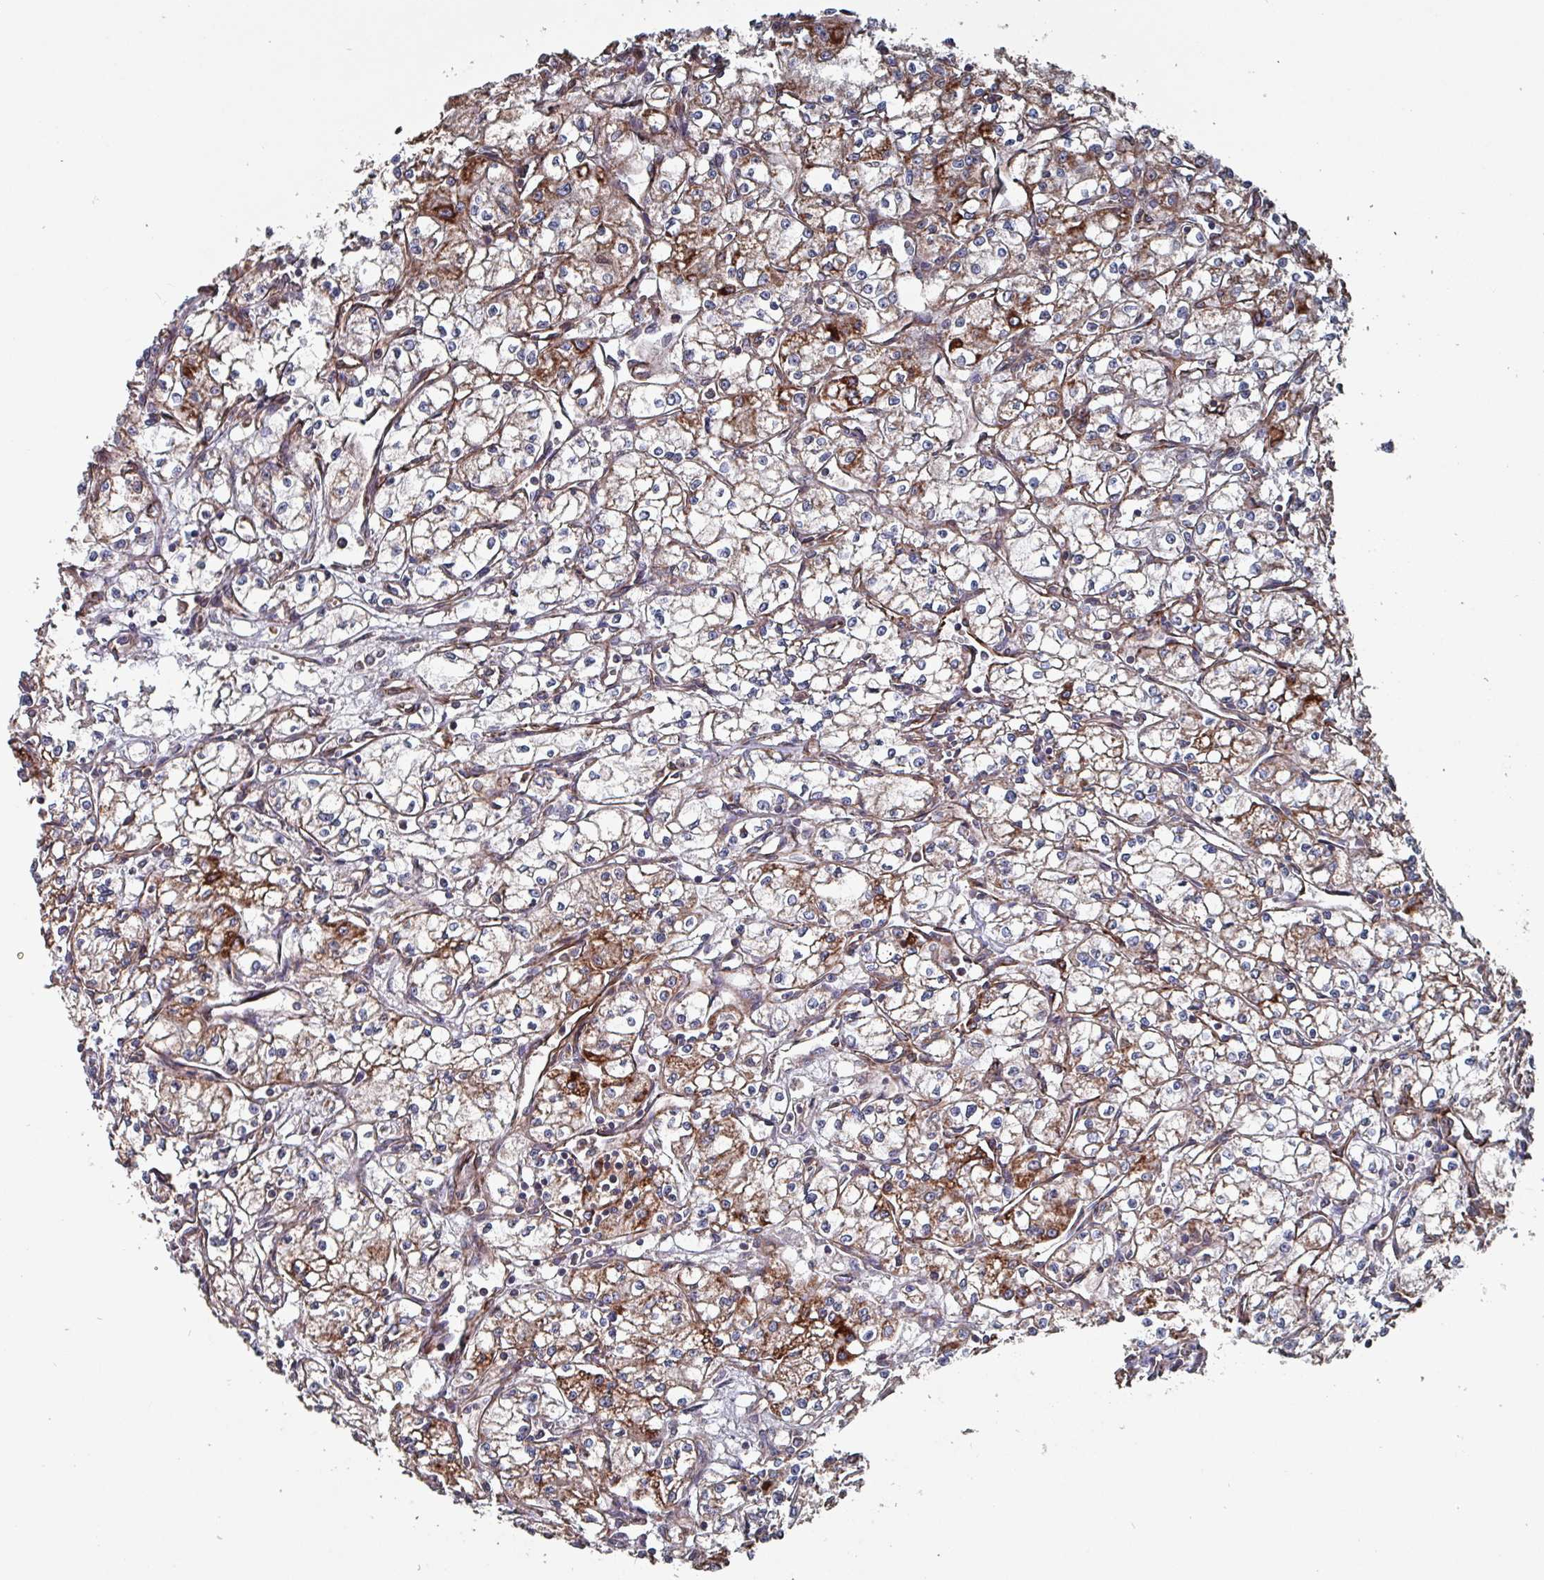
{"staining": {"intensity": "moderate", "quantity": "25%-75%", "location": "cytoplasmic/membranous"}, "tissue": "renal cancer", "cell_type": "Tumor cells", "image_type": "cancer", "snomed": [{"axis": "morphology", "description": "Adenocarcinoma, NOS"}, {"axis": "topography", "description": "Kidney"}], "caption": "This is an image of immunohistochemistry (IHC) staining of adenocarcinoma (renal), which shows moderate positivity in the cytoplasmic/membranous of tumor cells.", "gene": "ANO10", "patient": {"sex": "male", "age": 59}}